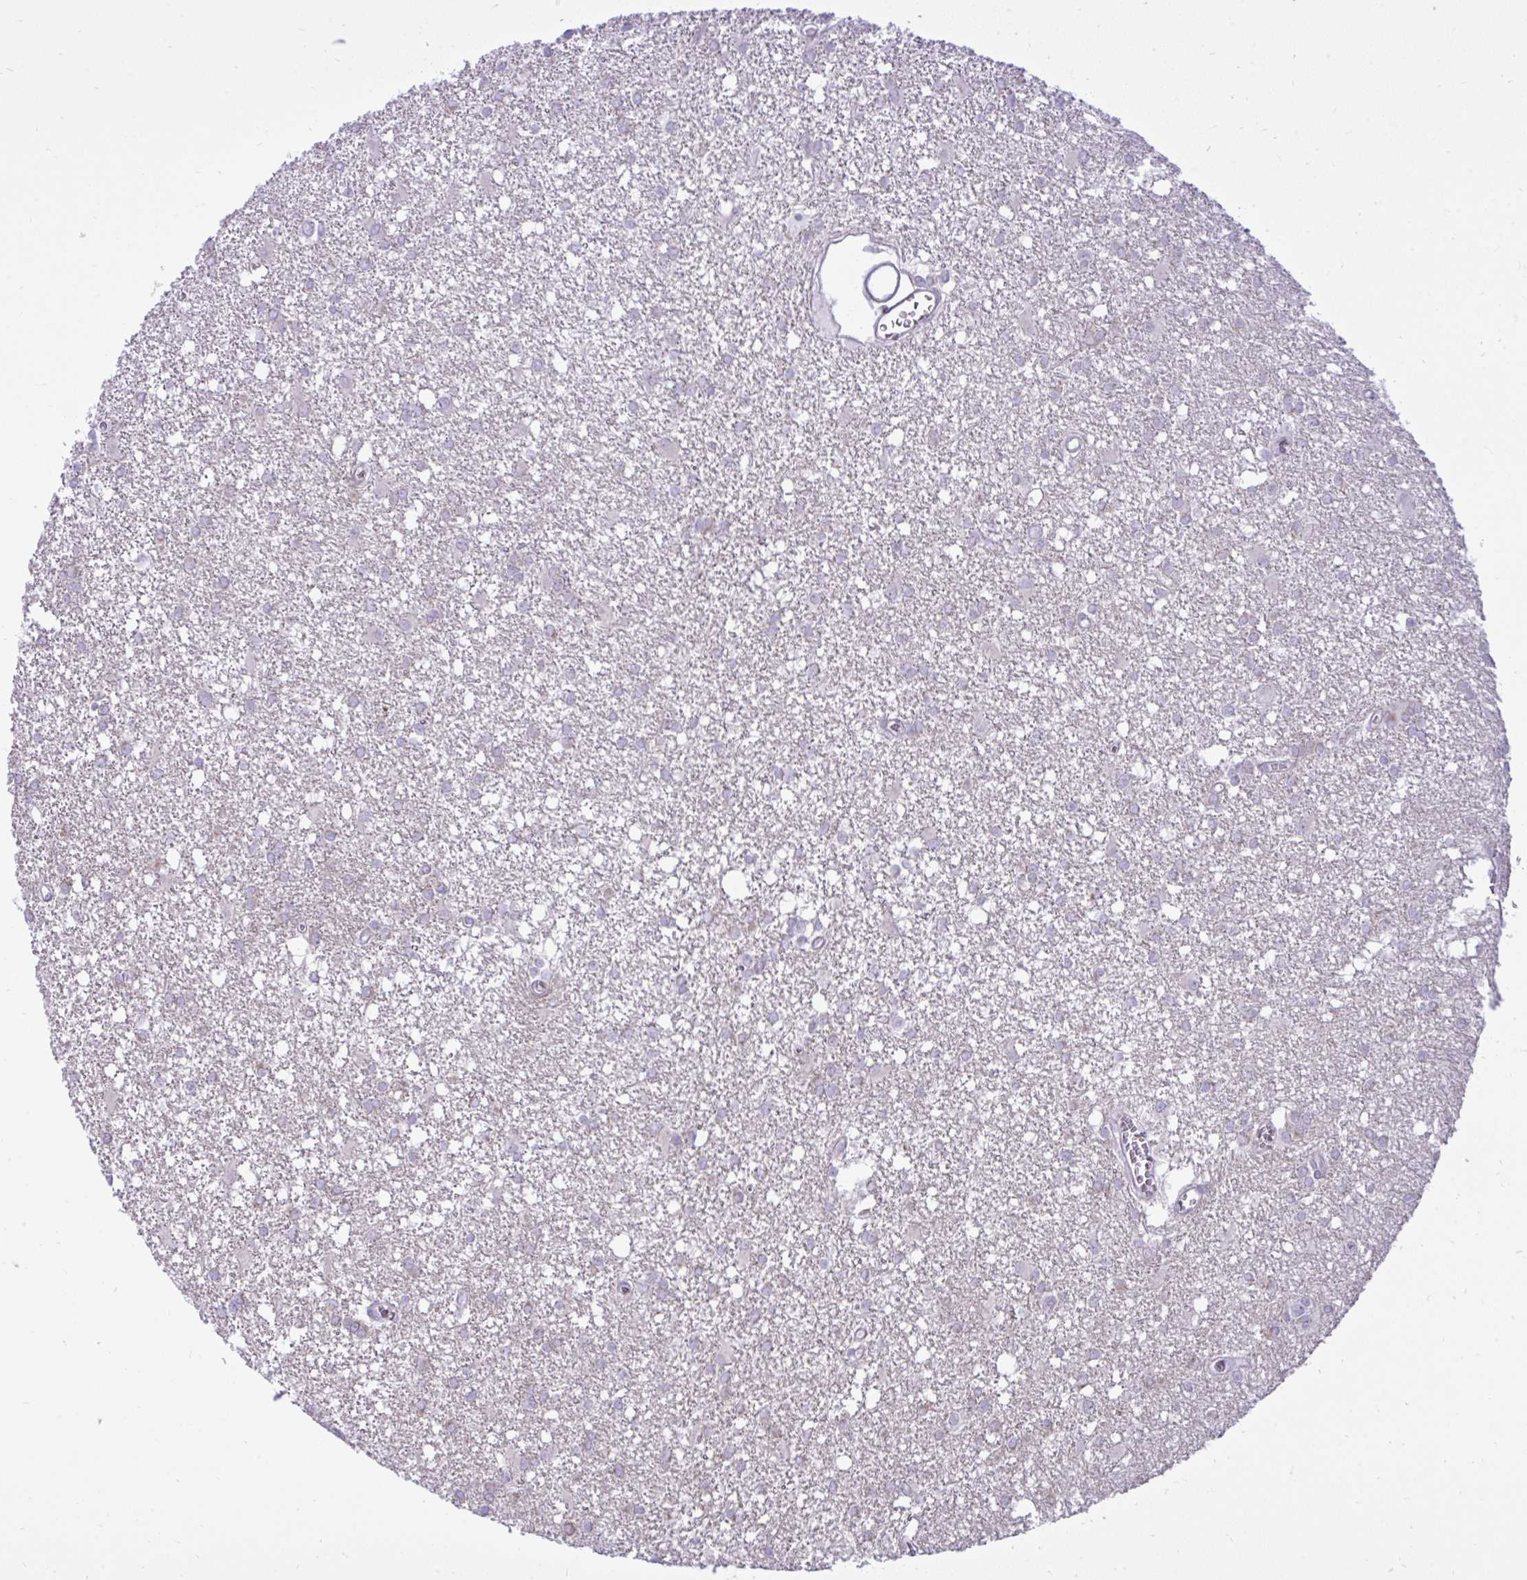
{"staining": {"intensity": "negative", "quantity": "none", "location": "none"}, "tissue": "glioma", "cell_type": "Tumor cells", "image_type": "cancer", "snomed": [{"axis": "morphology", "description": "Glioma, malignant, High grade"}, {"axis": "topography", "description": "Brain"}], "caption": "IHC histopathology image of human glioma stained for a protein (brown), which exhibits no positivity in tumor cells.", "gene": "SPAG1", "patient": {"sex": "male", "age": 48}}